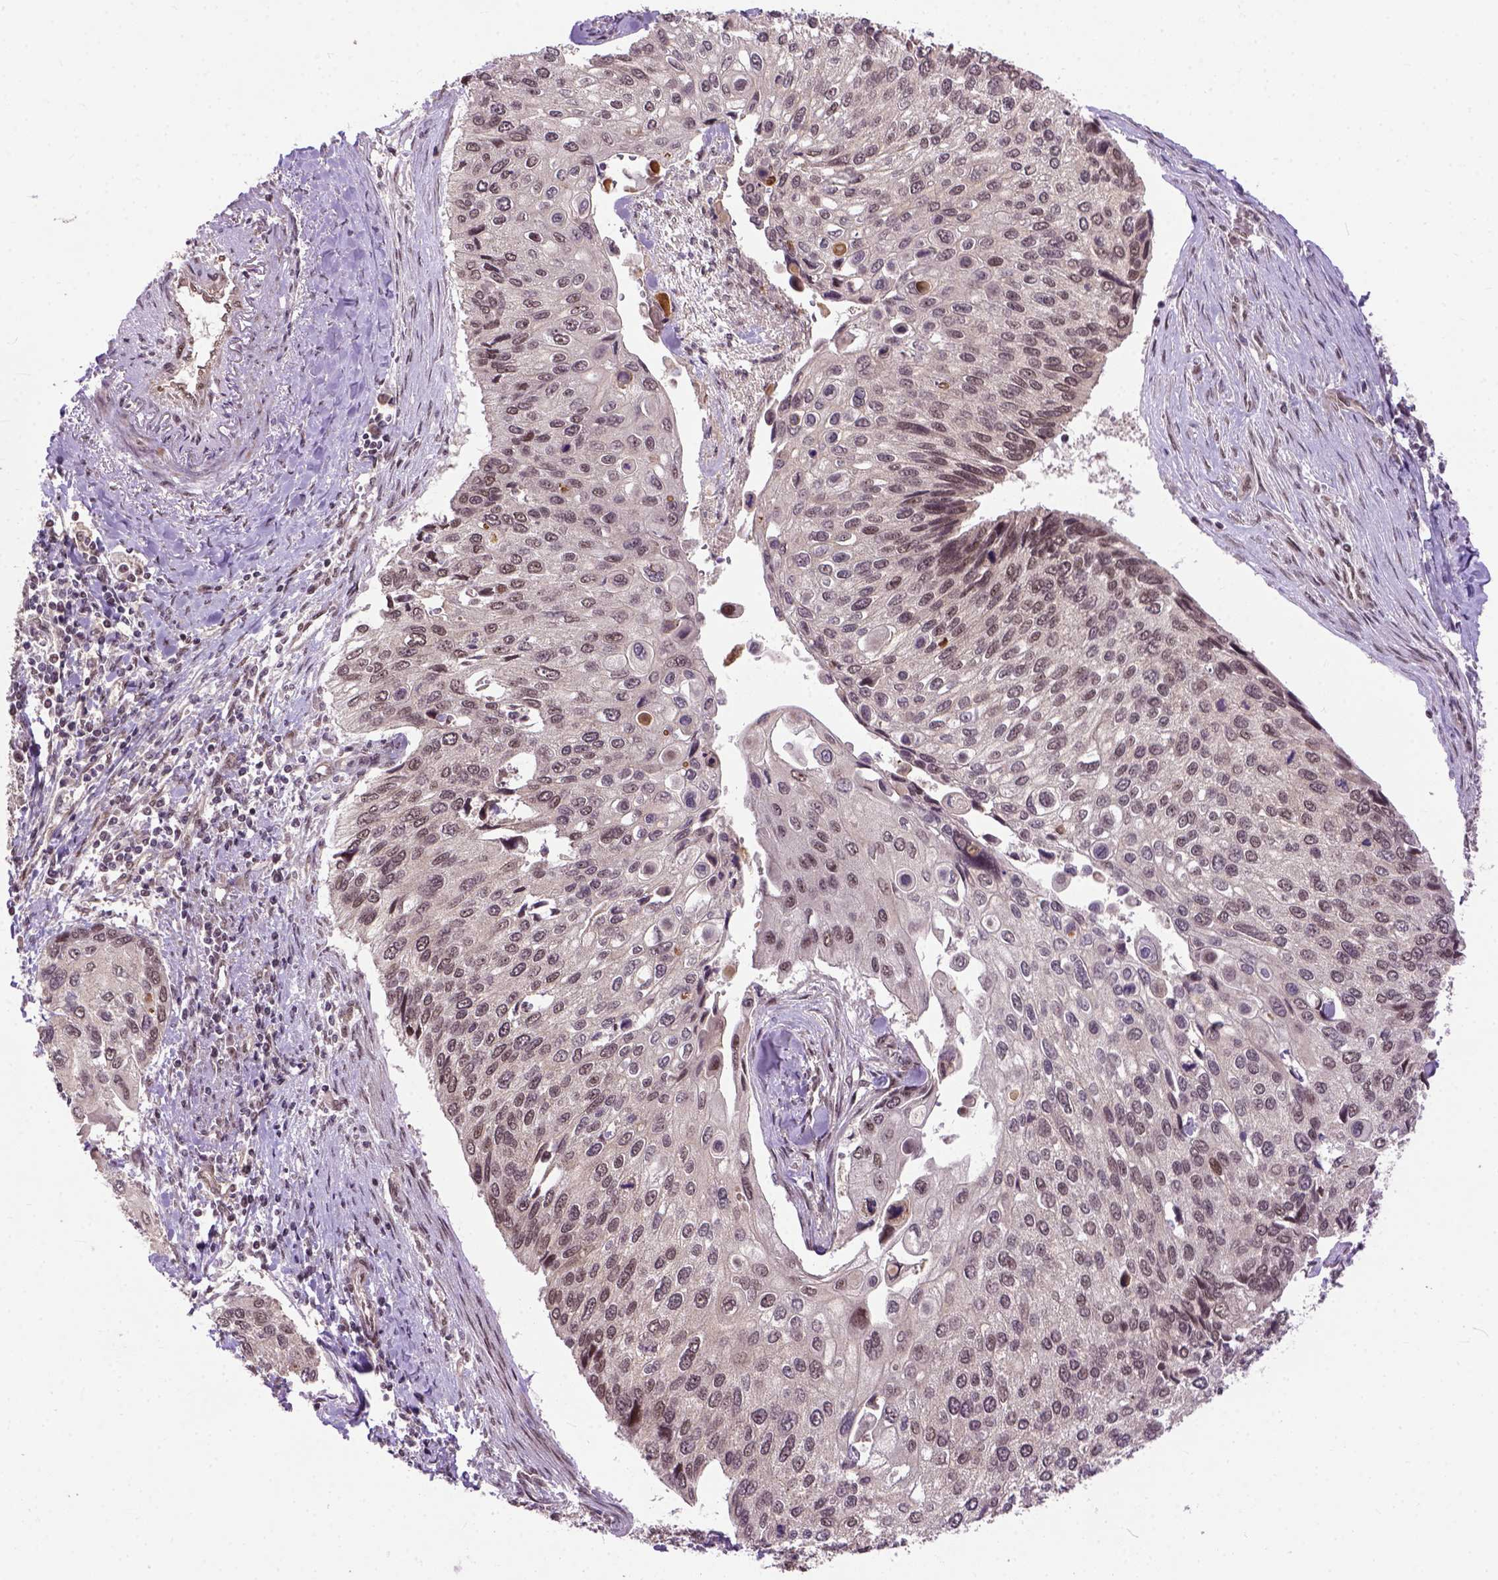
{"staining": {"intensity": "moderate", "quantity": ">75%", "location": "nuclear"}, "tissue": "lung cancer", "cell_type": "Tumor cells", "image_type": "cancer", "snomed": [{"axis": "morphology", "description": "Squamous cell carcinoma, NOS"}, {"axis": "morphology", "description": "Squamous cell carcinoma, metastatic, NOS"}, {"axis": "topography", "description": "Lung"}], "caption": "Lung cancer was stained to show a protein in brown. There is medium levels of moderate nuclear staining in about >75% of tumor cells. The protein is shown in brown color, while the nuclei are stained blue.", "gene": "ZNF630", "patient": {"sex": "male", "age": 63}}